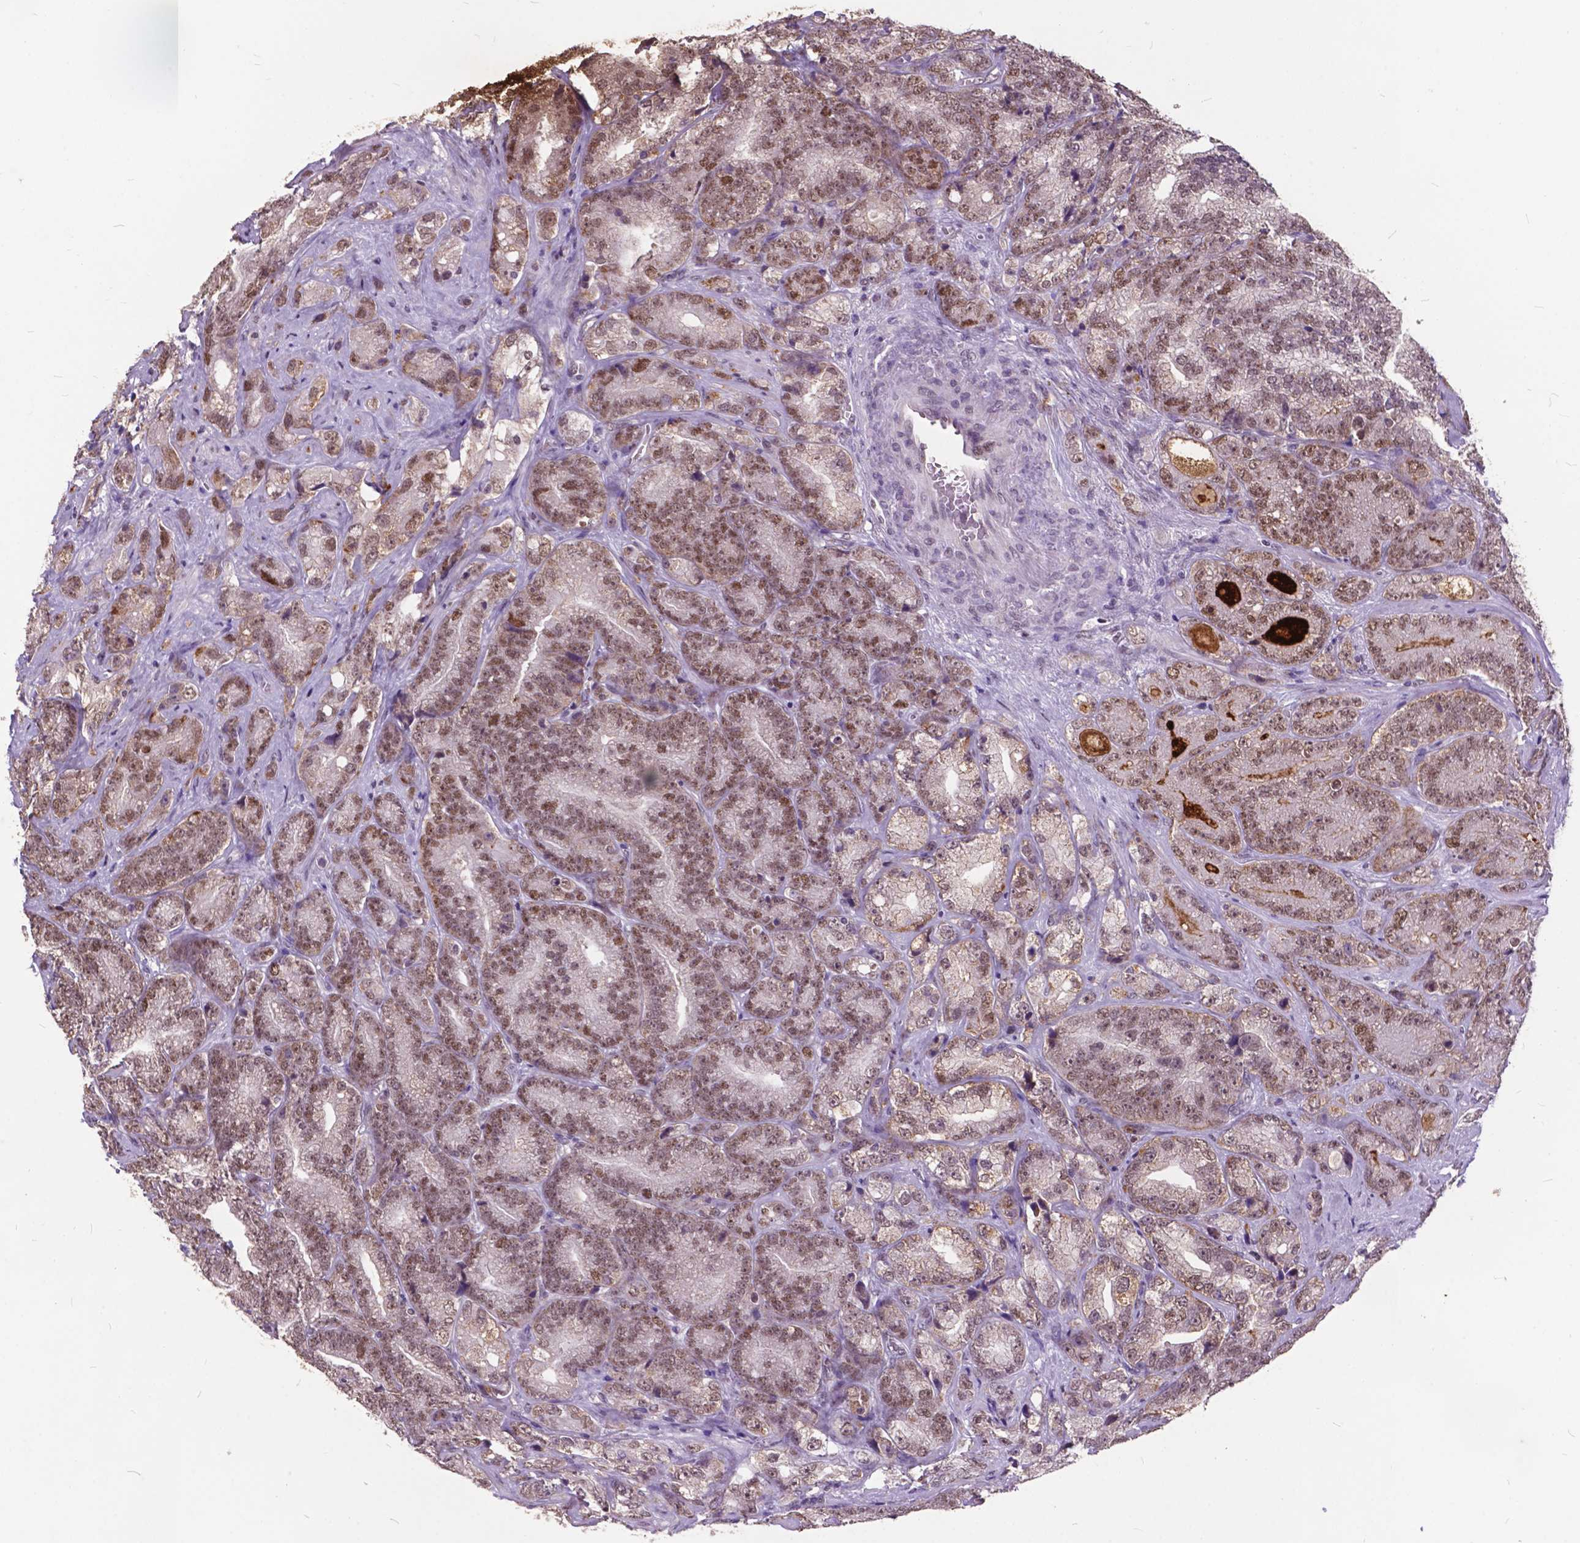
{"staining": {"intensity": "moderate", "quantity": ">75%", "location": "cytoplasmic/membranous,nuclear"}, "tissue": "prostate cancer", "cell_type": "Tumor cells", "image_type": "cancer", "snomed": [{"axis": "morphology", "description": "Adenocarcinoma, NOS"}, {"axis": "topography", "description": "Prostate"}], "caption": "Protein expression analysis of prostate cancer (adenocarcinoma) displays moderate cytoplasmic/membranous and nuclear staining in approximately >75% of tumor cells.", "gene": "MSH2", "patient": {"sex": "male", "age": 63}}